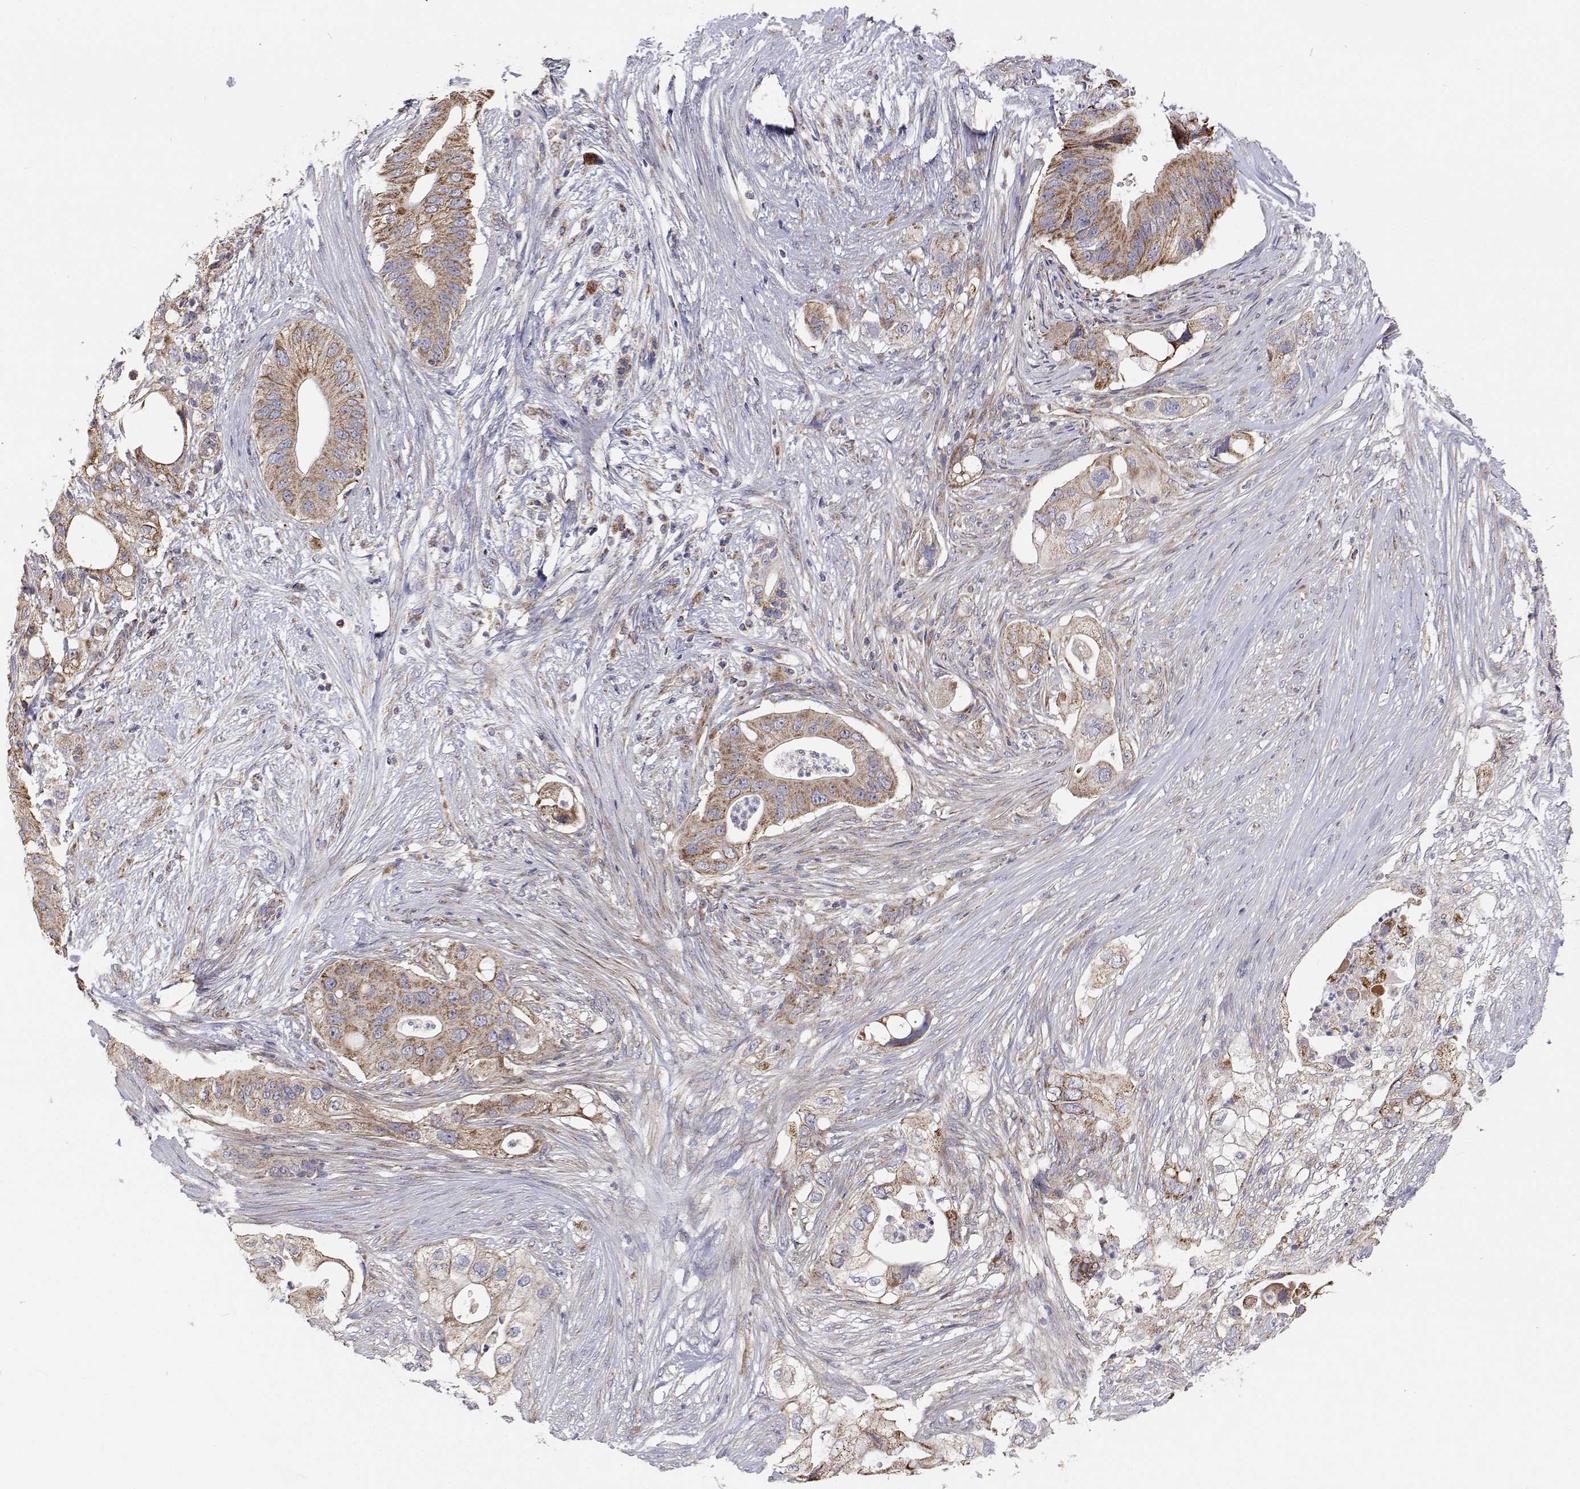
{"staining": {"intensity": "moderate", "quantity": "25%-75%", "location": "cytoplasmic/membranous"}, "tissue": "pancreatic cancer", "cell_type": "Tumor cells", "image_type": "cancer", "snomed": [{"axis": "morphology", "description": "Adenocarcinoma, NOS"}, {"axis": "topography", "description": "Pancreas"}], "caption": "High-magnification brightfield microscopy of pancreatic cancer stained with DAB (3,3'-diaminobenzidine) (brown) and counterstained with hematoxylin (blue). tumor cells exhibit moderate cytoplasmic/membranous positivity is identified in about25%-75% of cells. (brown staining indicates protein expression, while blue staining denotes nuclei).", "gene": "SPICE1", "patient": {"sex": "female", "age": 72}}